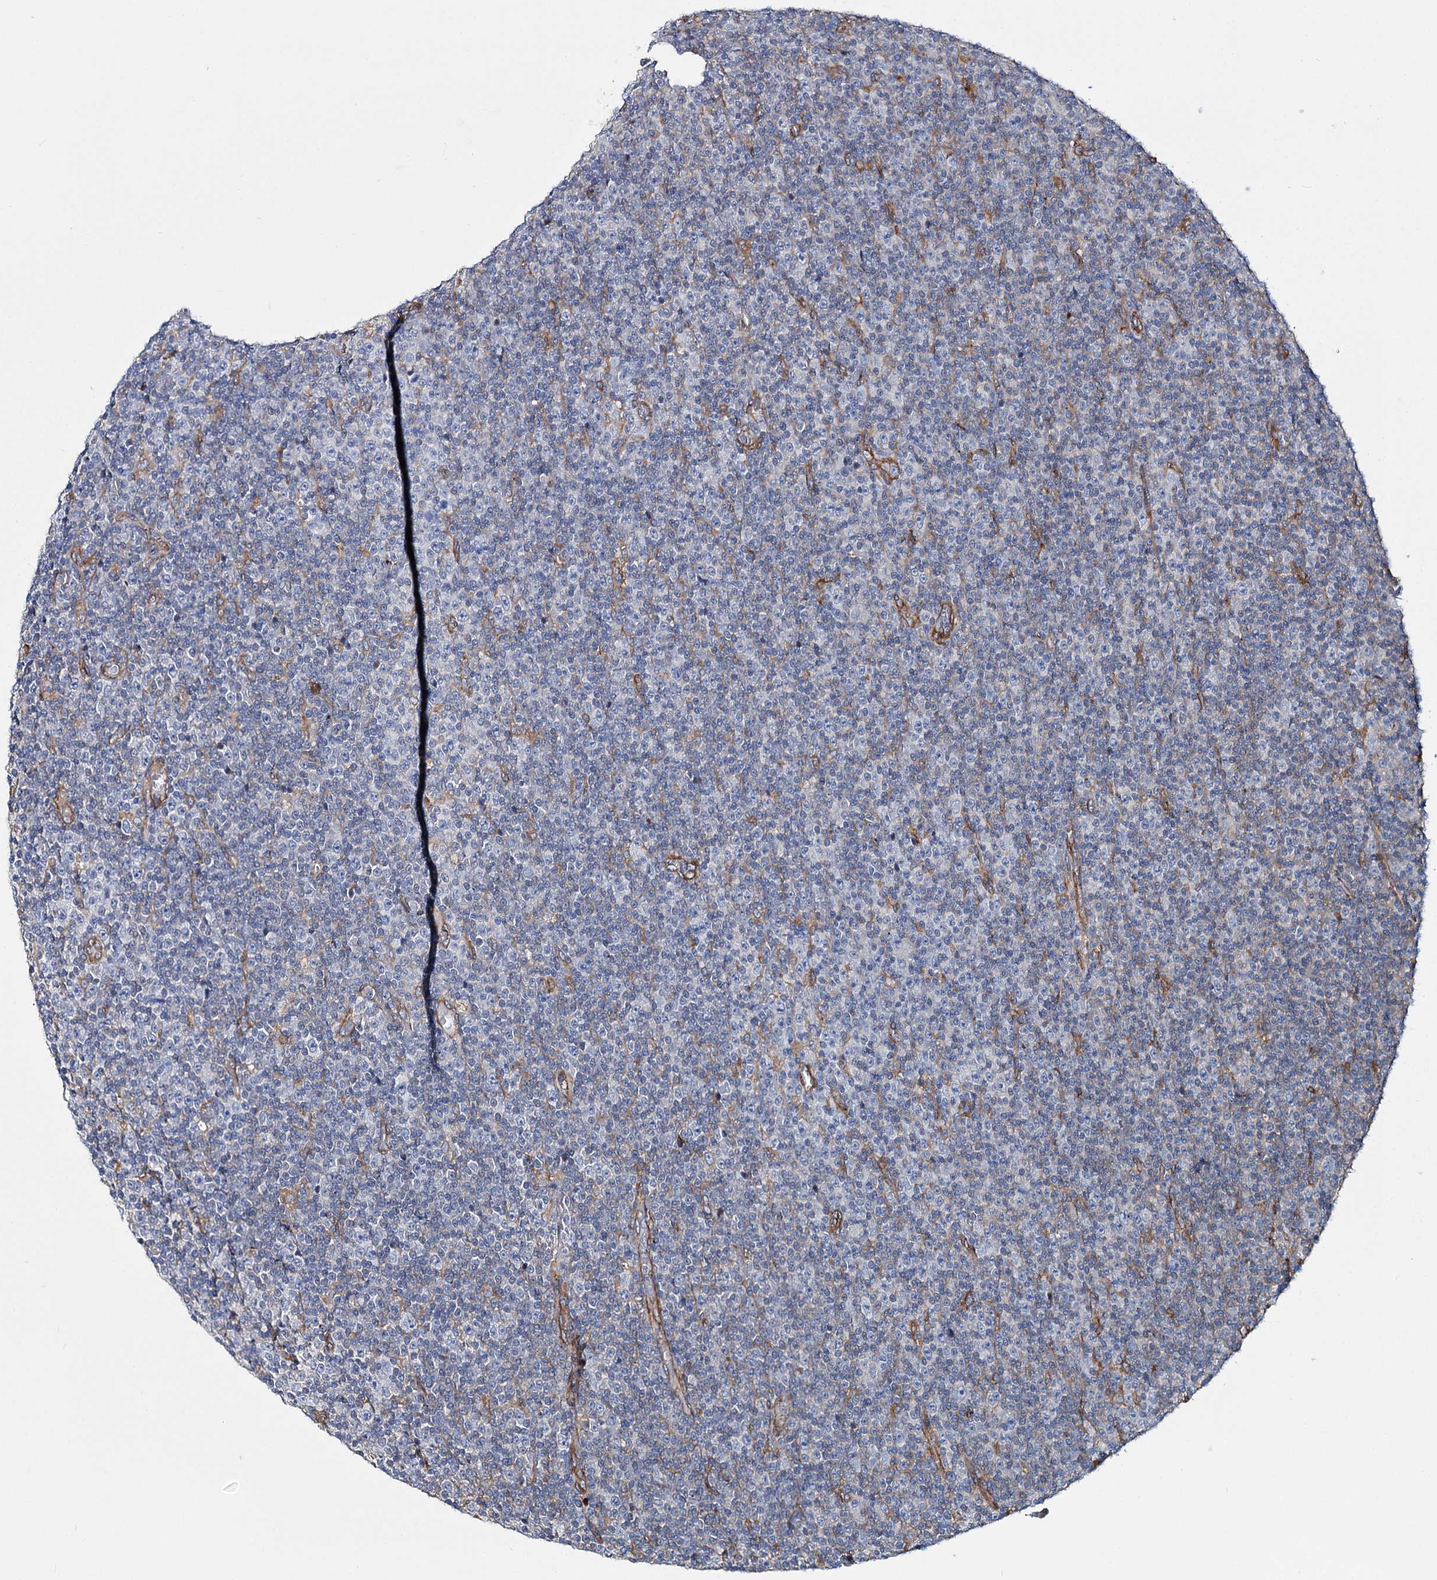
{"staining": {"intensity": "negative", "quantity": "none", "location": "none"}, "tissue": "lymphoma", "cell_type": "Tumor cells", "image_type": "cancer", "snomed": [{"axis": "morphology", "description": "Malignant lymphoma, non-Hodgkin's type, Low grade"}, {"axis": "topography", "description": "Lymph node"}], "caption": "An IHC micrograph of lymphoma is shown. There is no staining in tumor cells of lymphoma. Brightfield microscopy of immunohistochemistry stained with DAB (brown) and hematoxylin (blue), captured at high magnification.", "gene": "GUSB", "patient": {"sex": "female", "age": 67}}